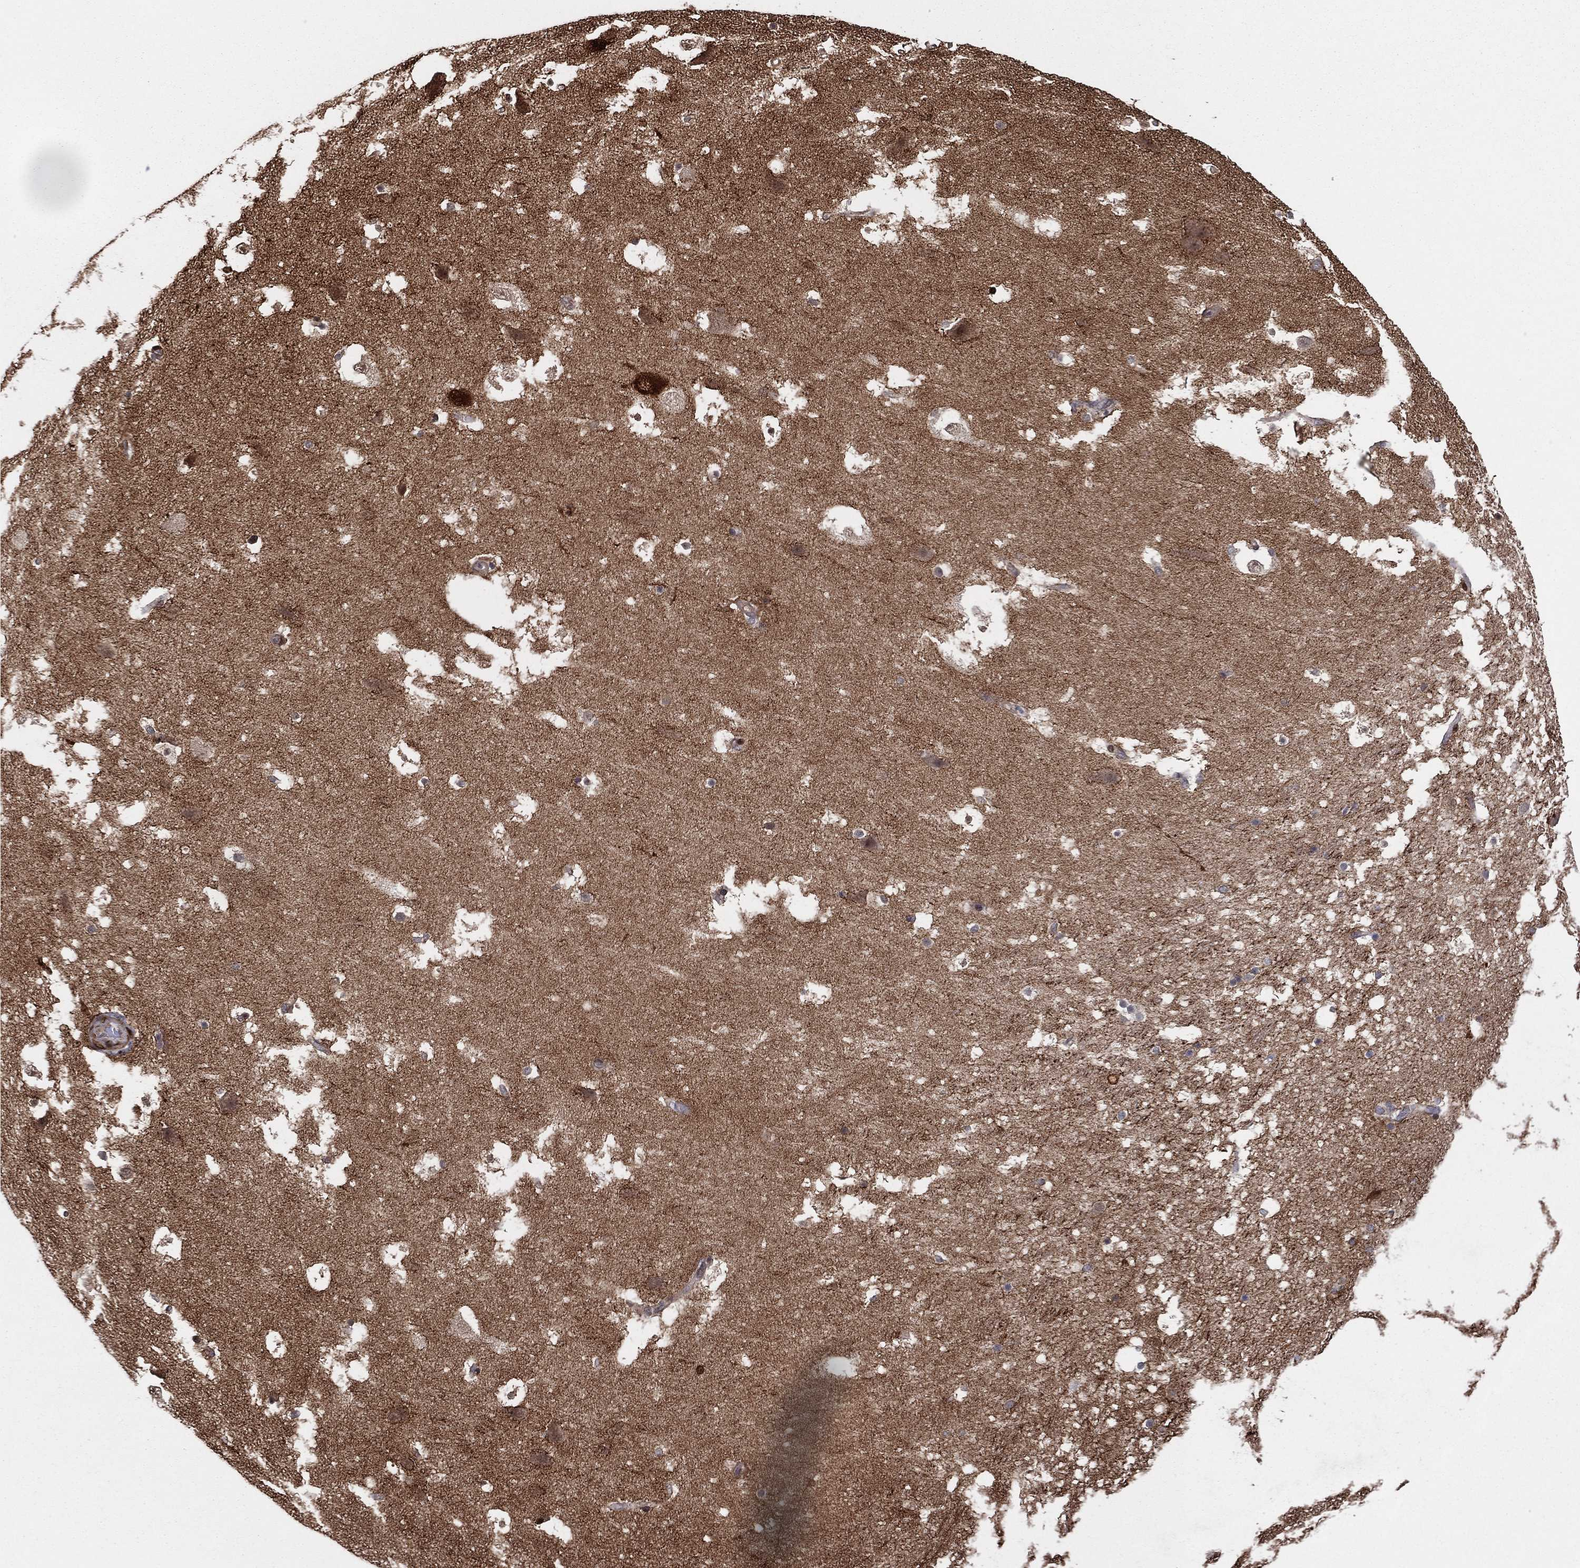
{"staining": {"intensity": "negative", "quantity": "none", "location": "none"}, "tissue": "hippocampus", "cell_type": "Glial cells", "image_type": "normal", "snomed": [{"axis": "morphology", "description": "Normal tissue, NOS"}, {"axis": "topography", "description": "Hippocampus"}], "caption": "Immunohistochemistry (IHC) image of normal human hippocampus stained for a protein (brown), which demonstrates no staining in glial cells.", "gene": "SNCG", "patient": {"sex": "male", "age": 51}}